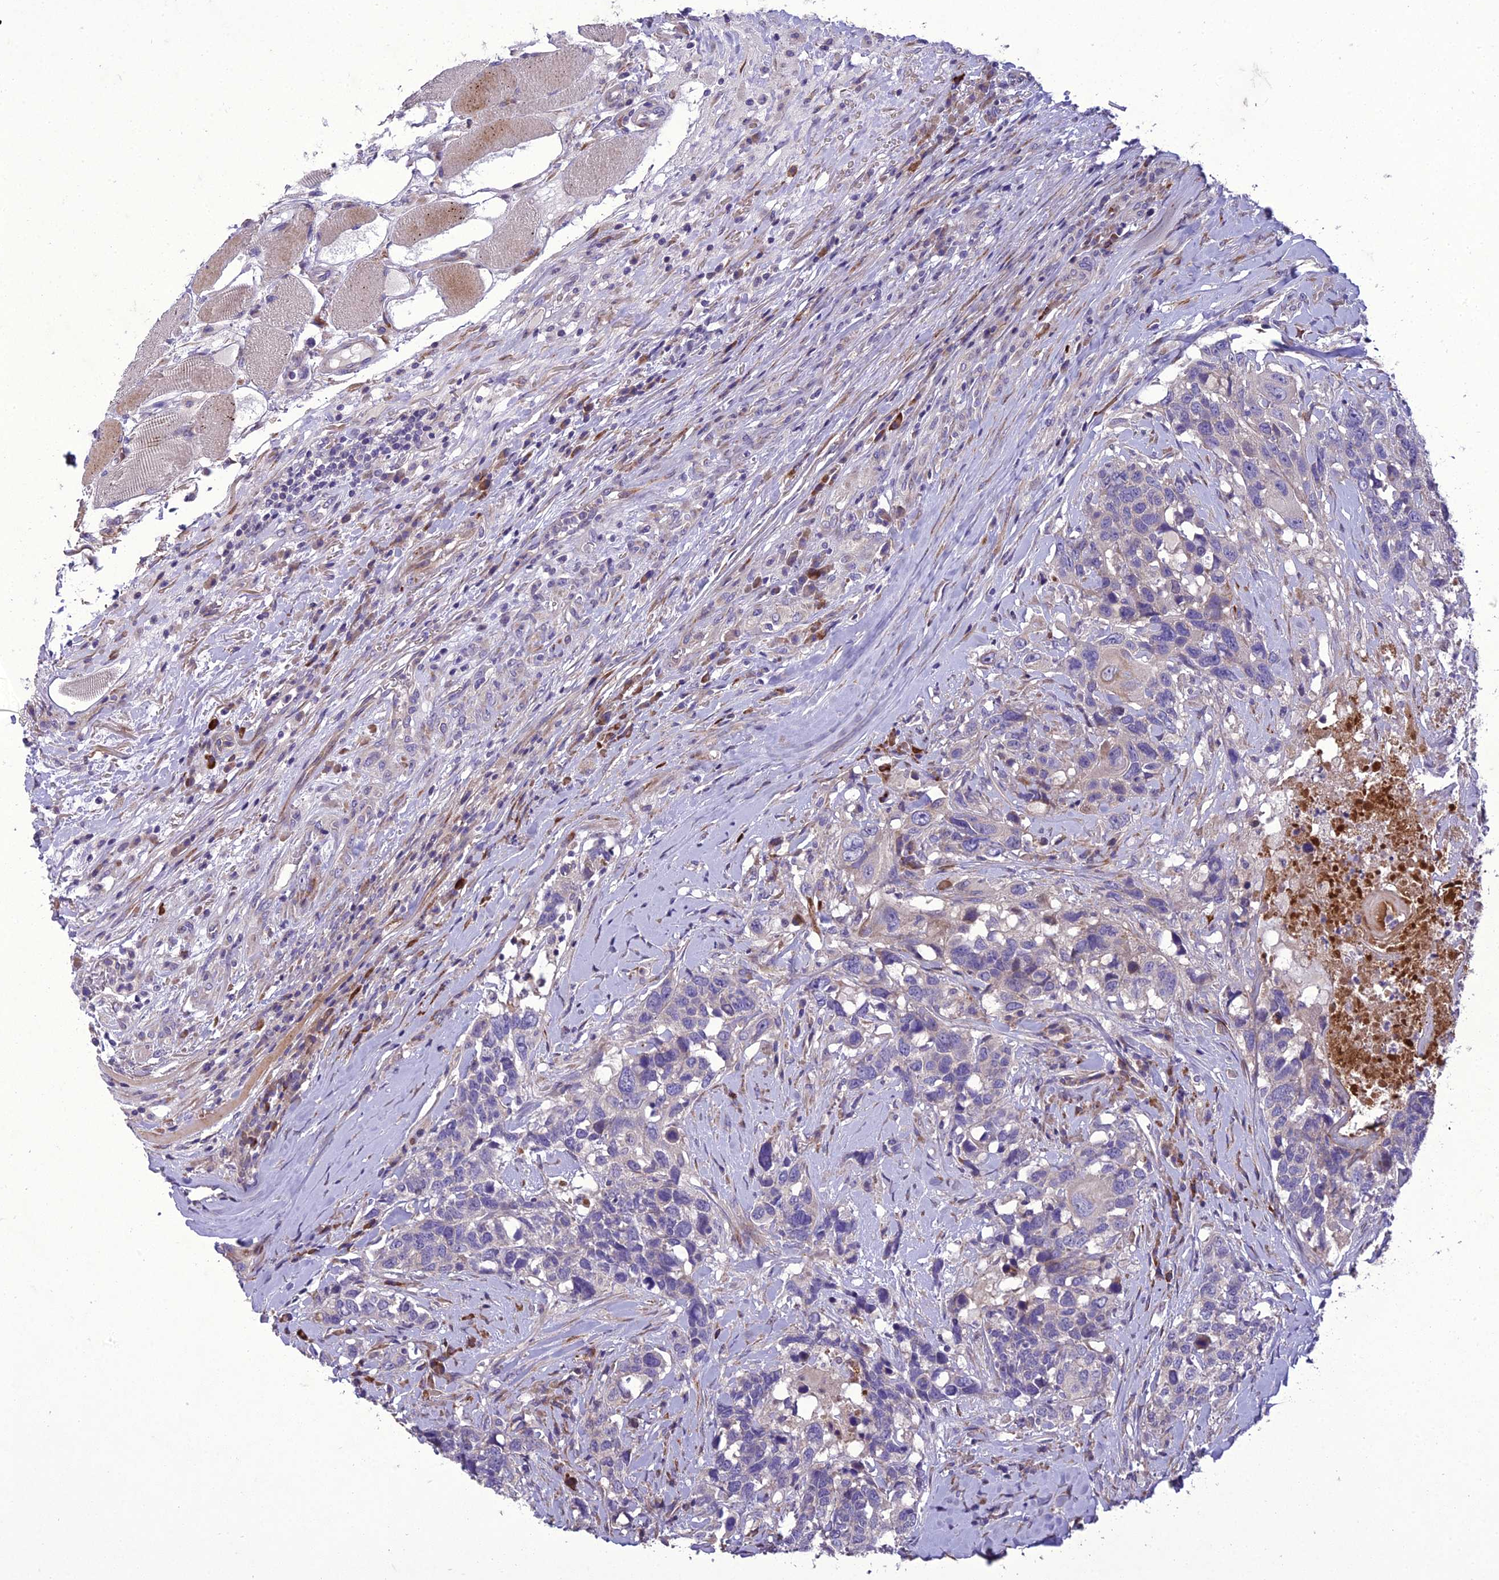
{"staining": {"intensity": "negative", "quantity": "none", "location": "none"}, "tissue": "head and neck cancer", "cell_type": "Tumor cells", "image_type": "cancer", "snomed": [{"axis": "morphology", "description": "Squamous cell carcinoma, NOS"}, {"axis": "topography", "description": "Head-Neck"}], "caption": "Immunohistochemical staining of head and neck squamous cell carcinoma demonstrates no significant expression in tumor cells.", "gene": "ADIPOR2", "patient": {"sex": "male", "age": 66}}